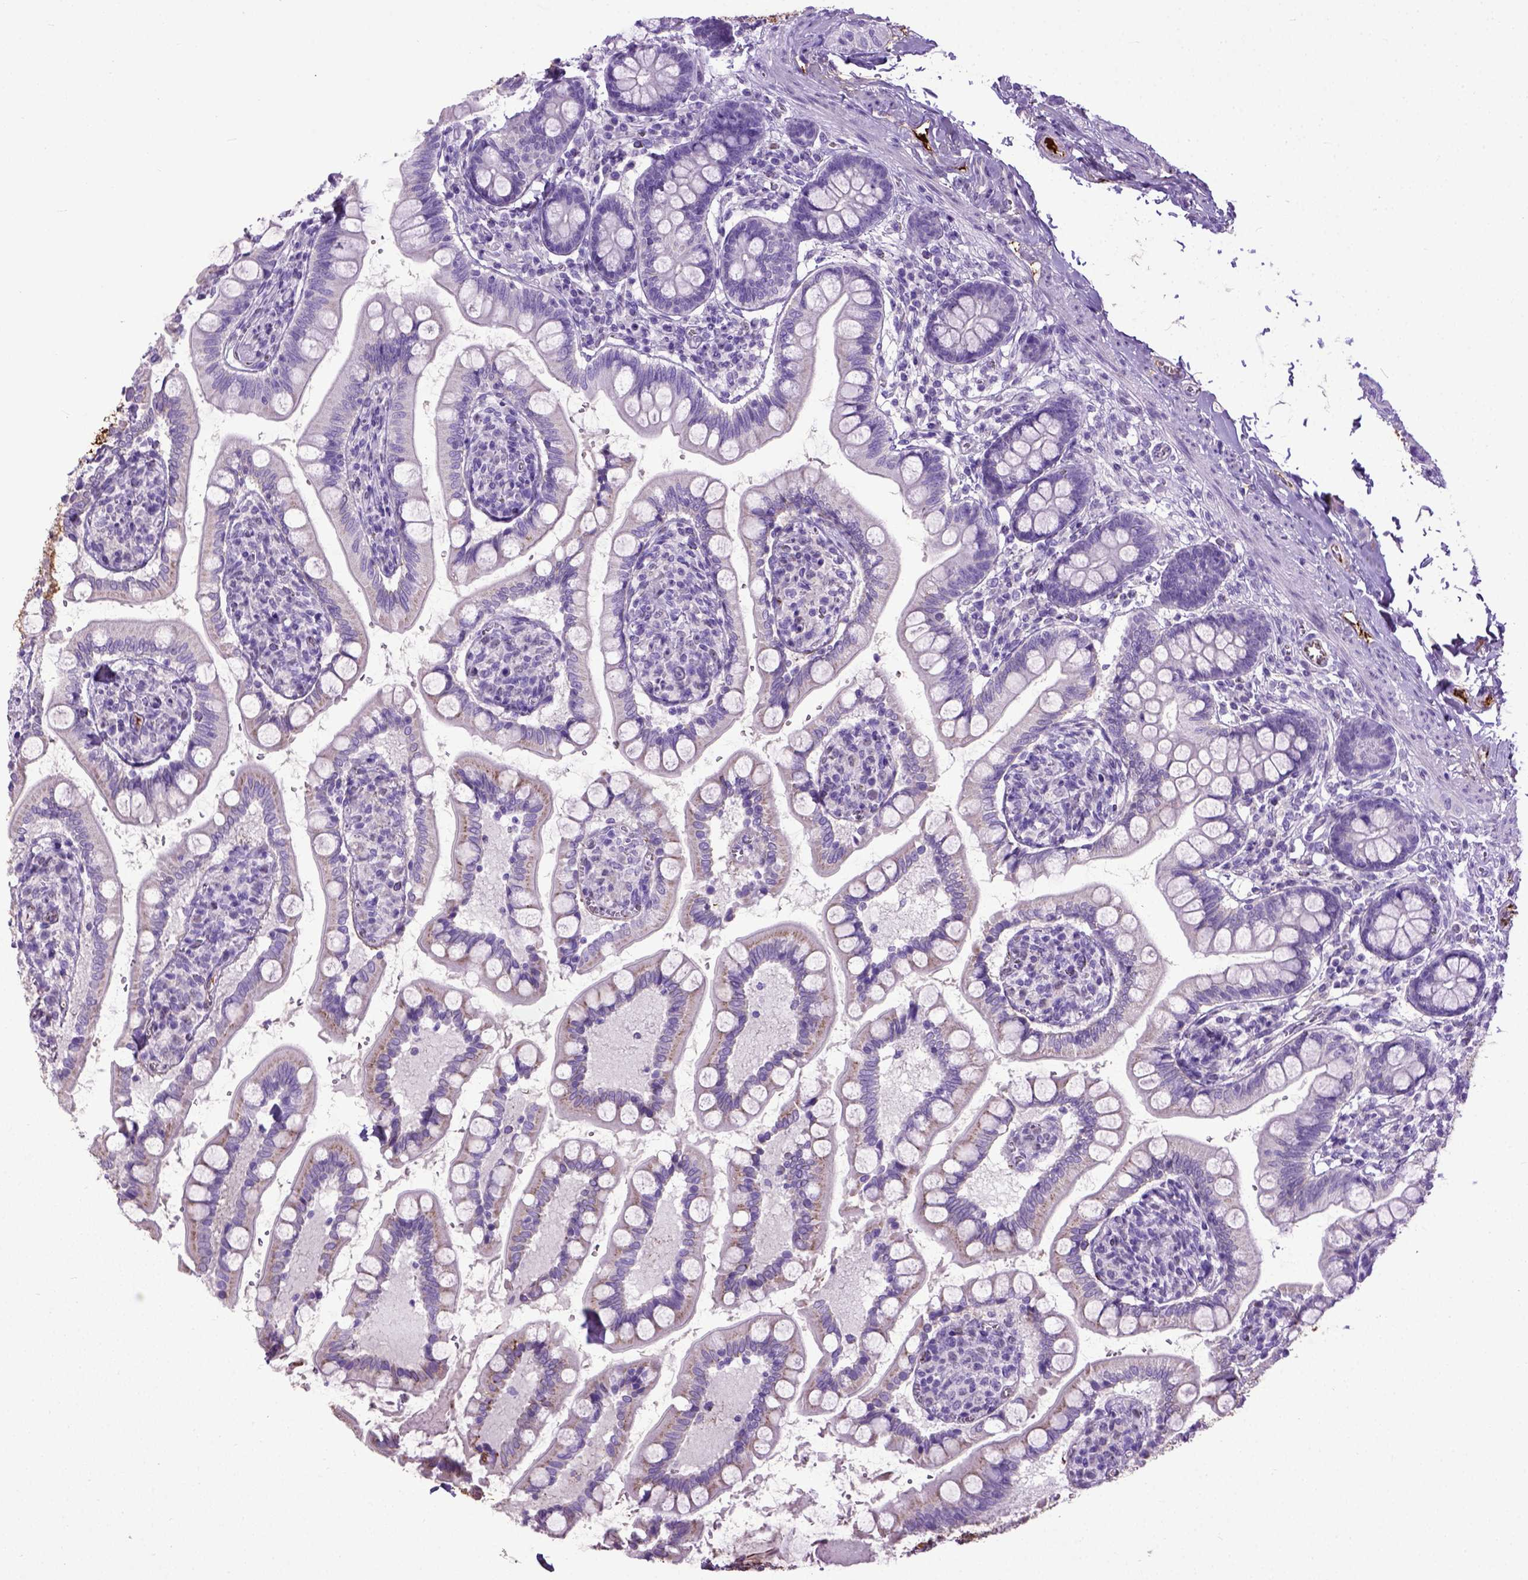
{"staining": {"intensity": "moderate", "quantity": "<25%", "location": "cytoplasmic/membranous"}, "tissue": "small intestine", "cell_type": "Glandular cells", "image_type": "normal", "snomed": [{"axis": "morphology", "description": "Normal tissue, NOS"}, {"axis": "topography", "description": "Small intestine"}], "caption": "Small intestine was stained to show a protein in brown. There is low levels of moderate cytoplasmic/membranous expression in about <25% of glandular cells. (DAB (3,3'-diaminobenzidine) IHC, brown staining for protein, blue staining for nuclei).", "gene": "ADAMTS8", "patient": {"sex": "female", "age": 56}}